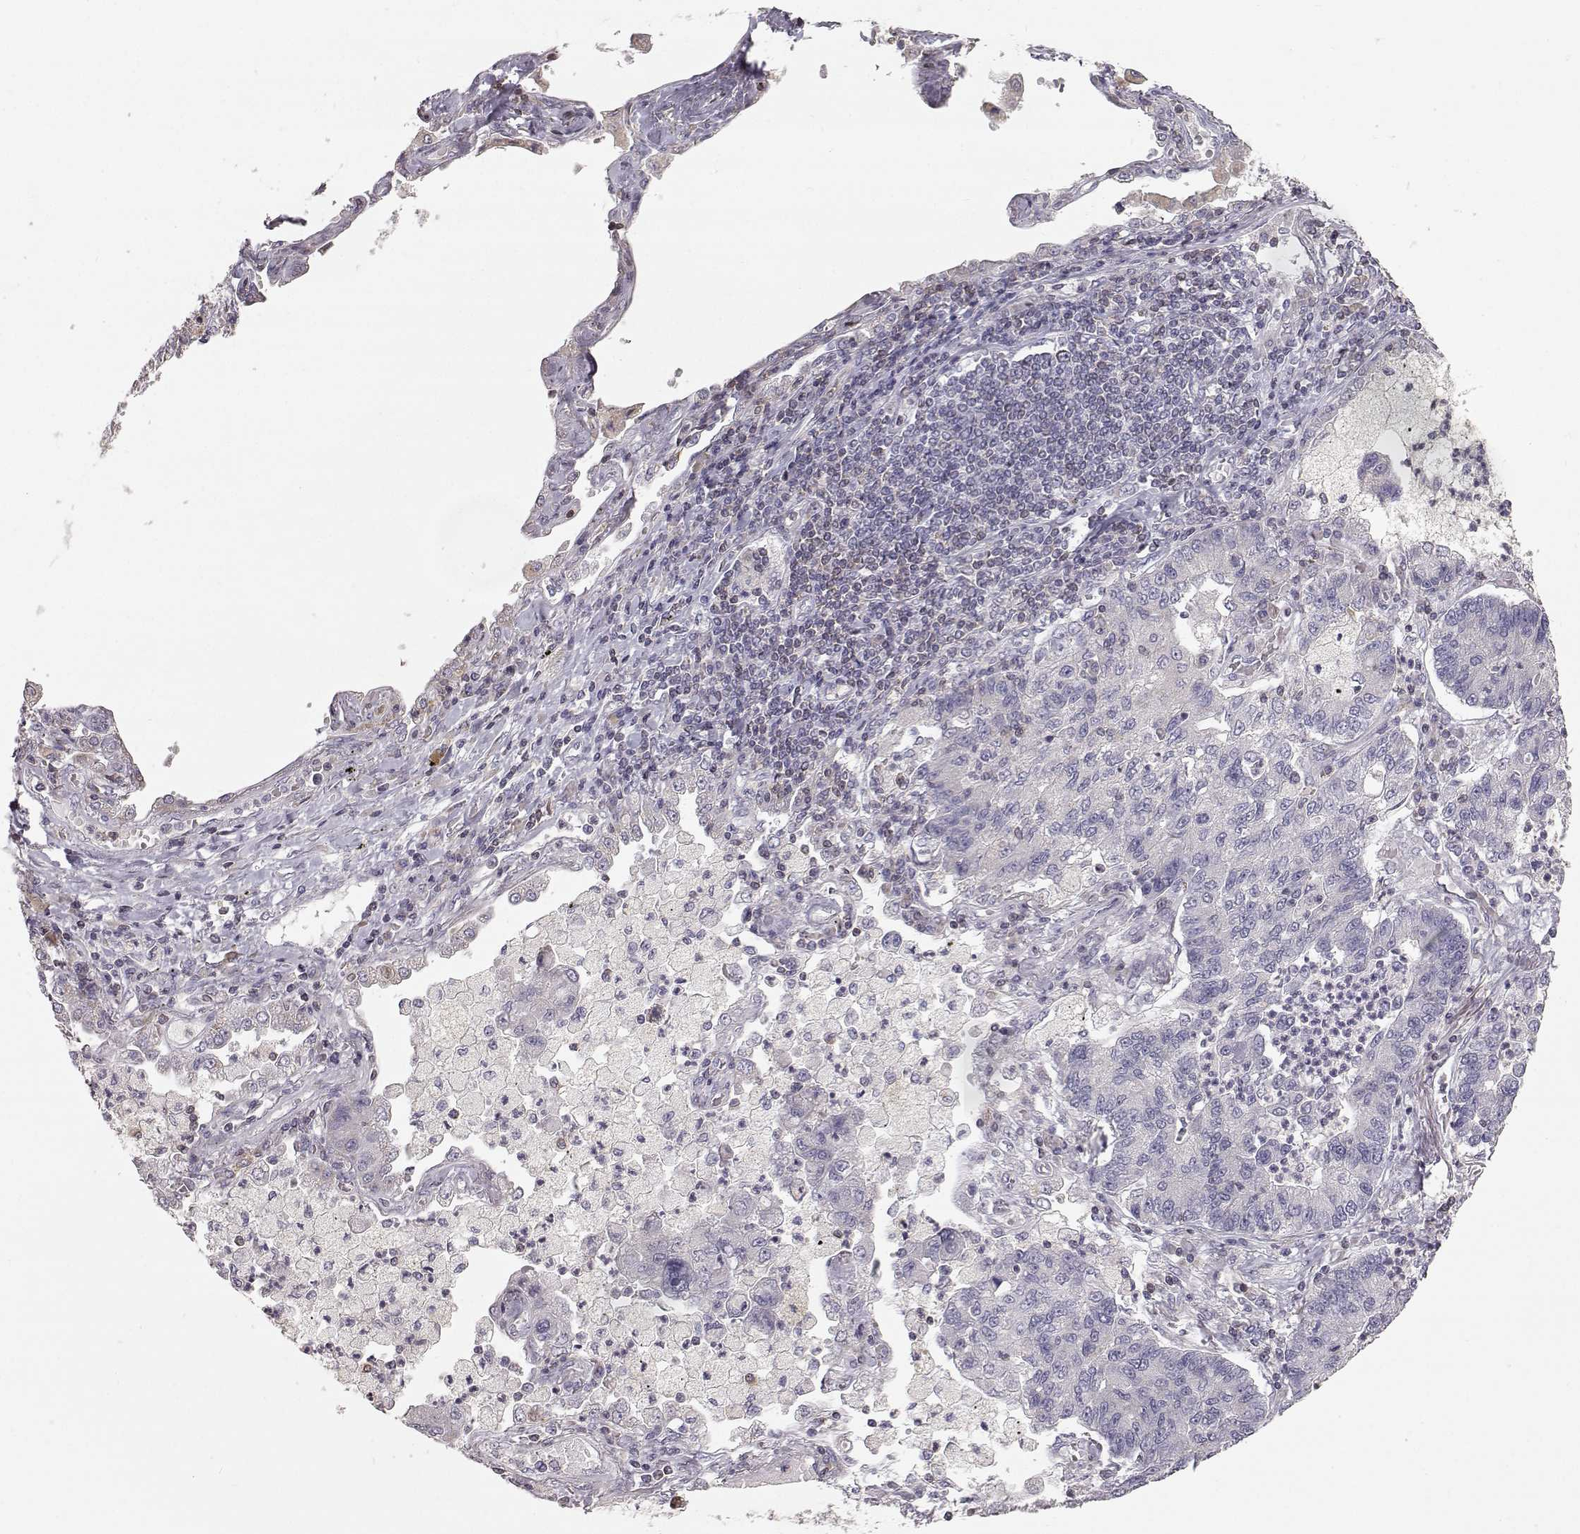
{"staining": {"intensity": "negative", "quantity": "none", "location": "none"}, "tissue": "lung cancer", "cell_type": "Tumor cells", "image_type": "cancer", "snomed": [{"axis": "morphology", "description": "Adenocarcinoma, NOS"}, {"axis": "topography", "description": "Lung"}], "caption": "High power microscopy histopathology image of an immunohistochemistry micrograph of lung adenocarcinoma, revealing no significant expression in tumor cells. Brightfield microscopy of immunohistochemistry (IHC) stained with DAB (brown) and hematoxylin (blue), captured at high magnification.", "gene": "GRAP2", "patient": {"sex": "female", "age": 57}}